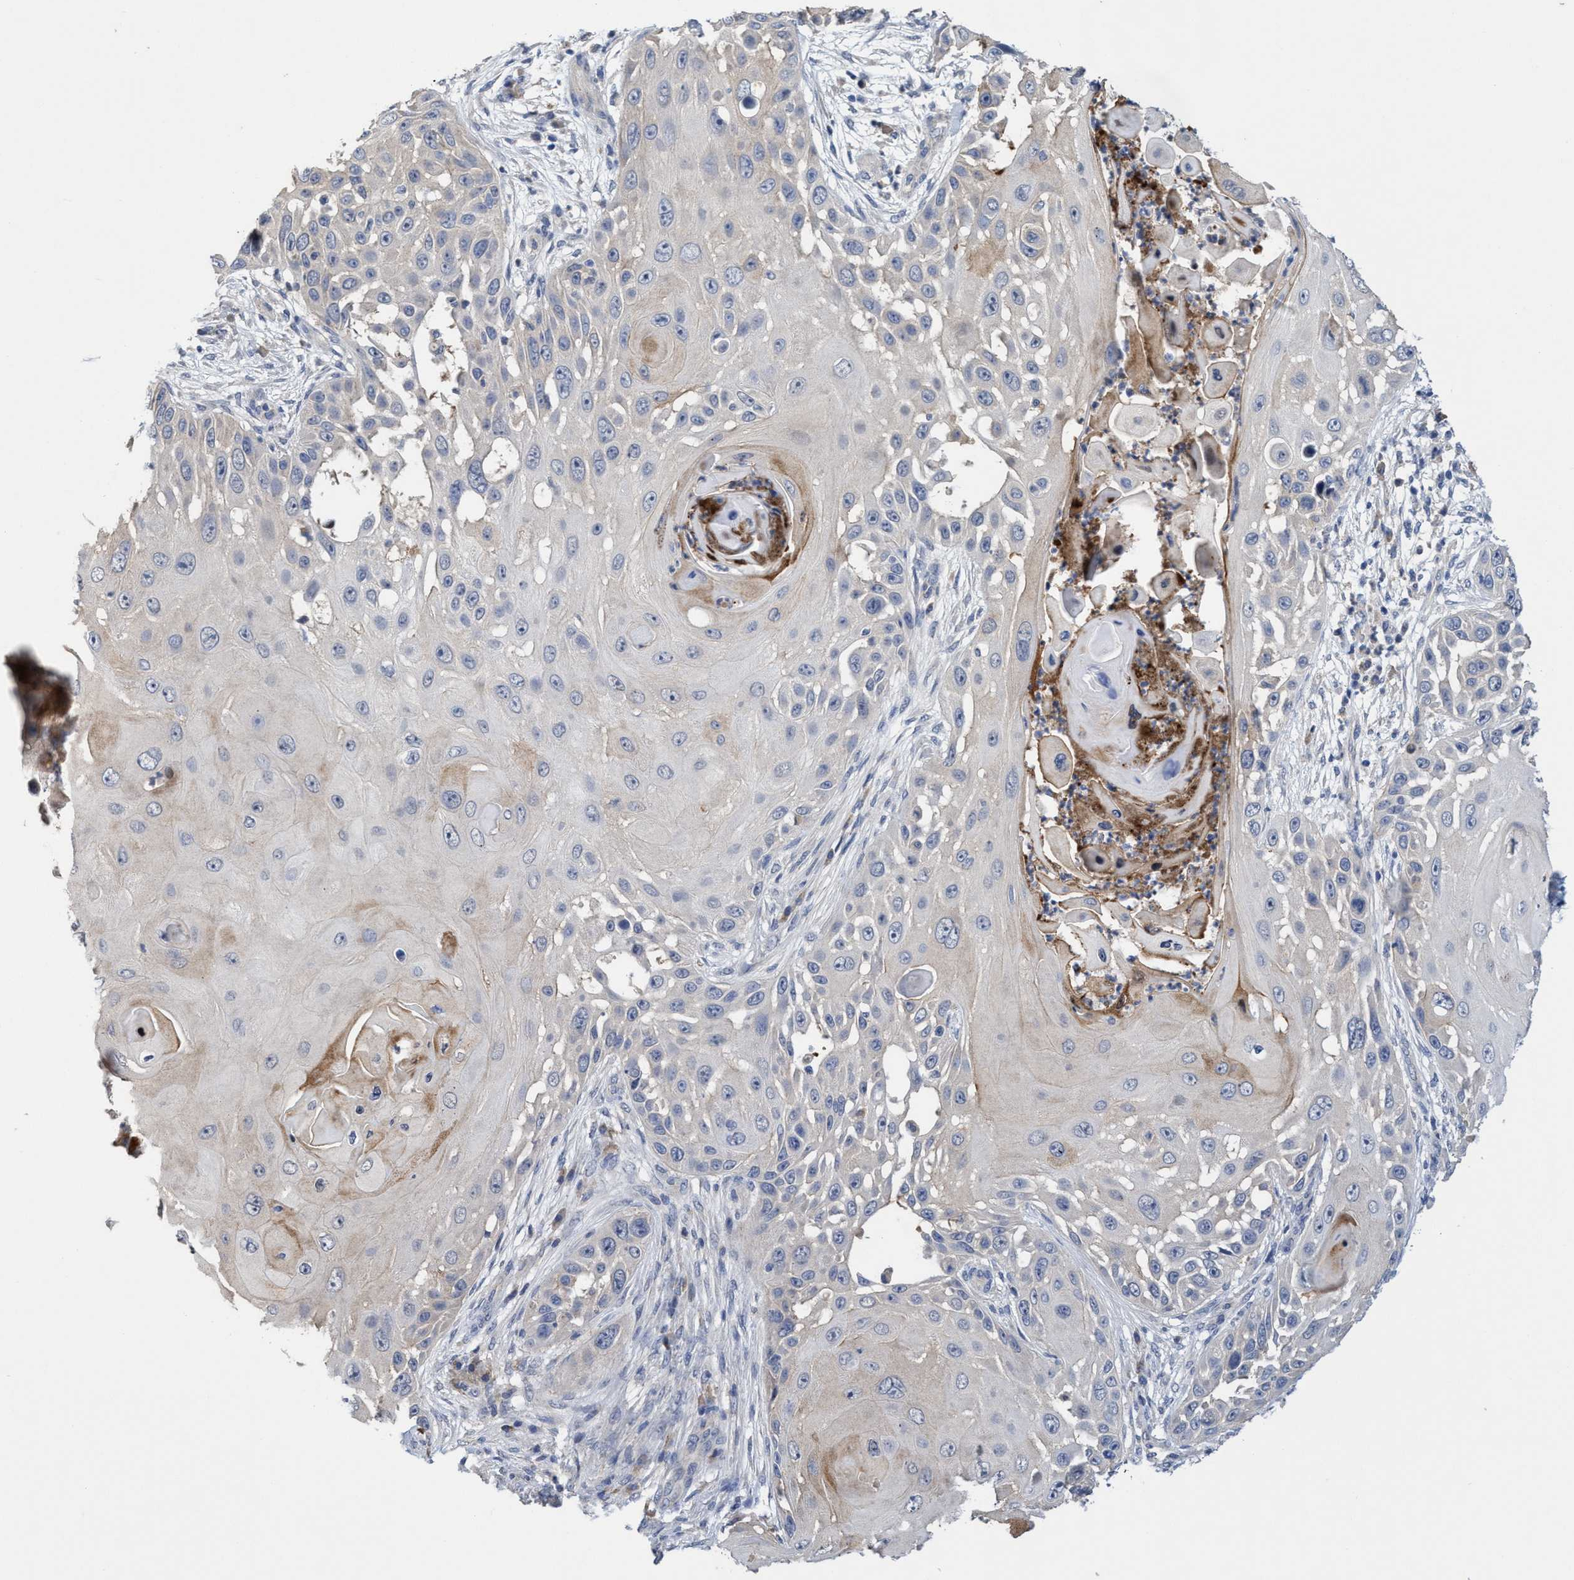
{"staining": {"intensity": "negative", "quantity": "none", "location": "none"}, "tissue": "skin cancer", "cell_type": "Tumor cells", "image_type": "cancer", "snomed": [{"axis": "morphology", "description": "Squamous cell carcinoma, NOS"}, {"axis": "topography", "description": "Skin"}], "caption": "Tumor cells show no significant staining in skin cancer.", "gene": "SEMA4D", "patient": {"sex": "female", "age": 44}}